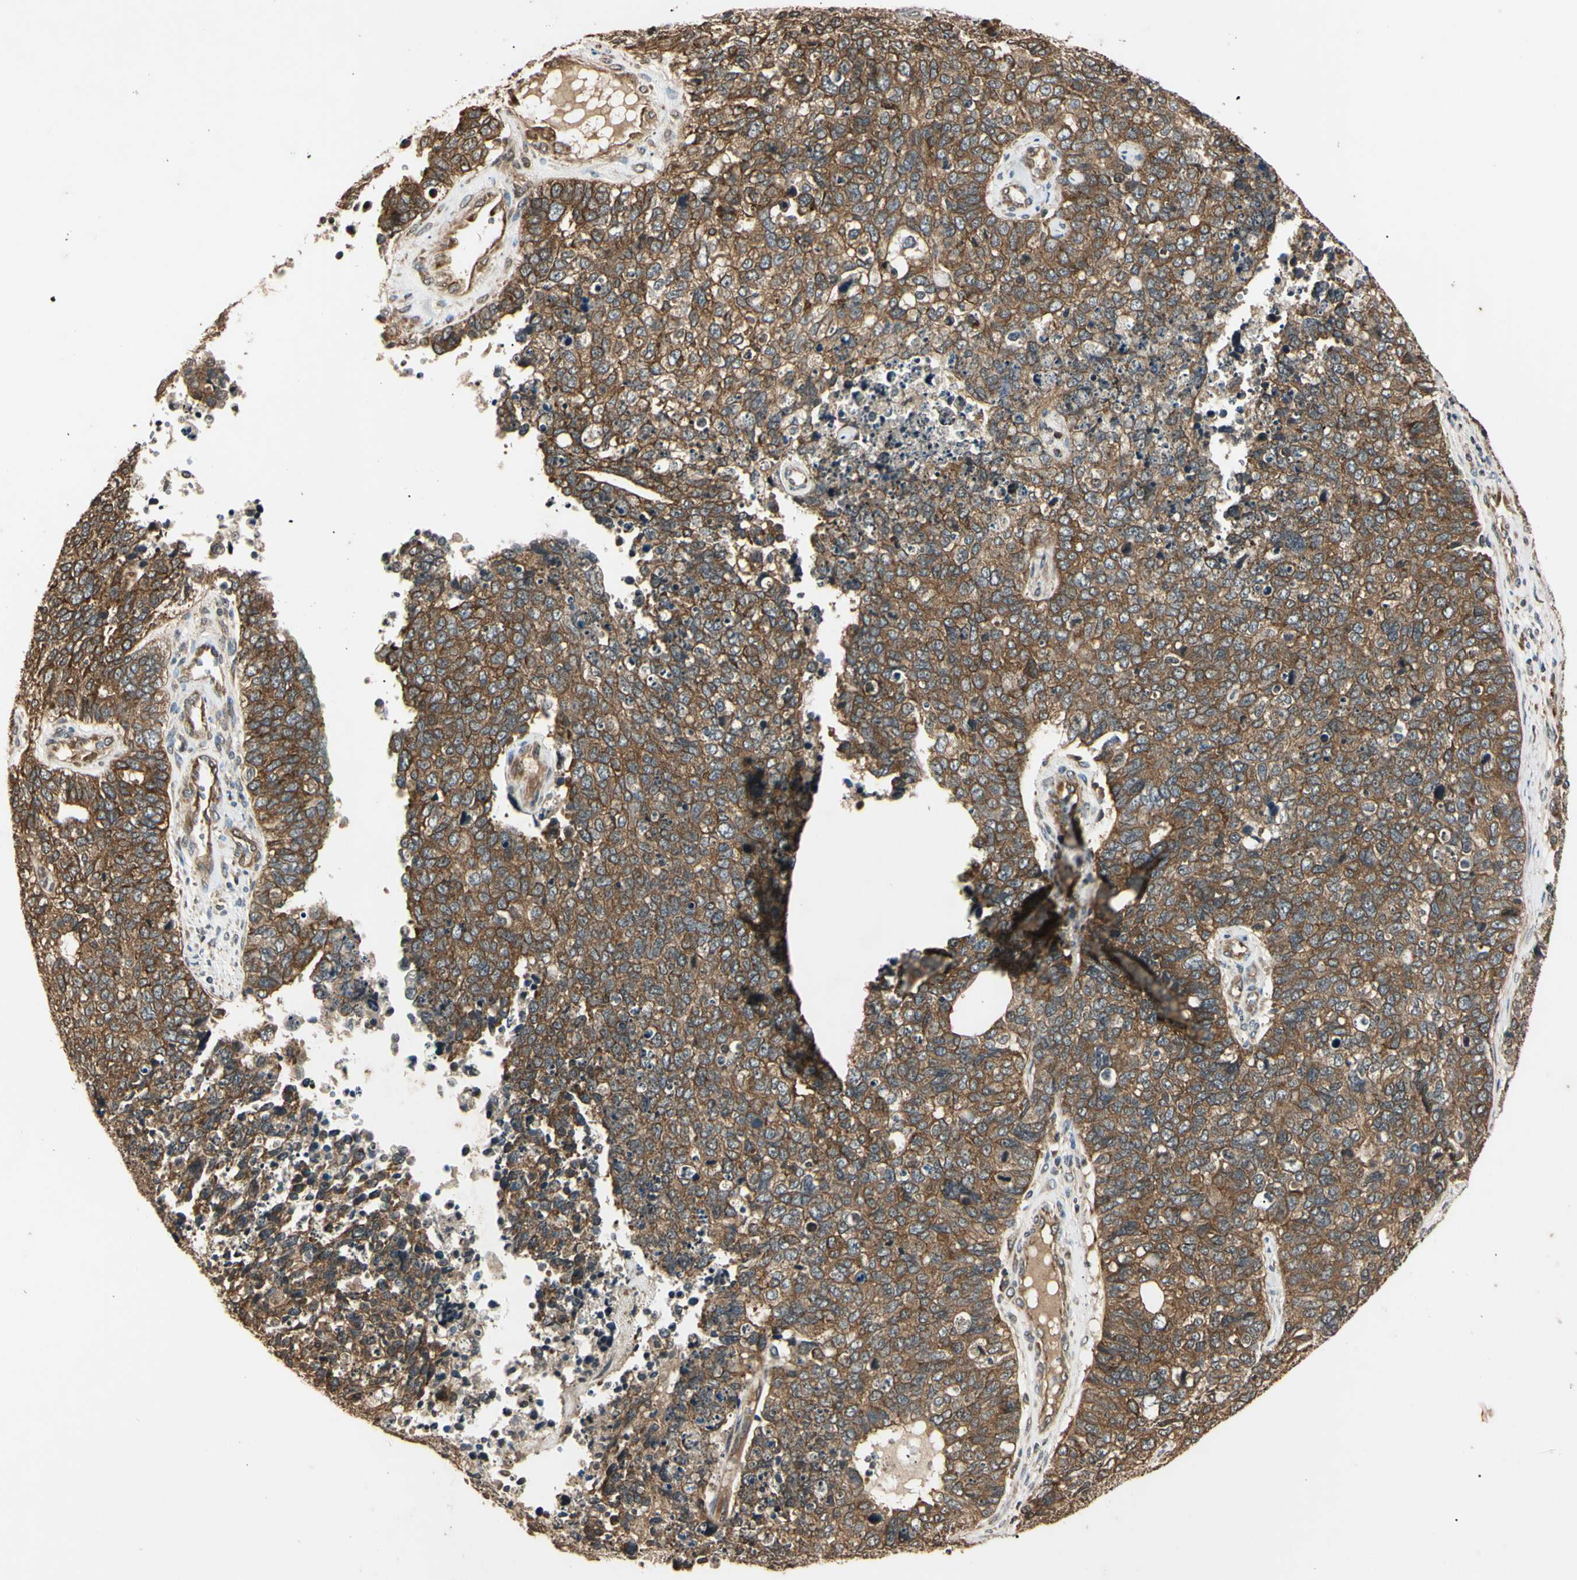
{"staining": {"intensity": "moderate", "quantity": ">75%", "location": "cytoplasmic/membranous"}, "tissue": "cervical cancer", "cell_type": "Tumor cells", "image_type": "cancer", "snomed": [{"axis": "morphology", "description": "Squamous cell carcinoma, NOS"}, {"axis": "topography", "description": "Cervix"}], "caption": "This micrograph exhibits IHC staining of human cervical cancer (squamous cell carcinoma), with medium moderate cytoplasmic/membranous positivity in approximately >75% of tumor cells.", "gene": "EPN1", "patient": {"sex": "female", "age": 63}}